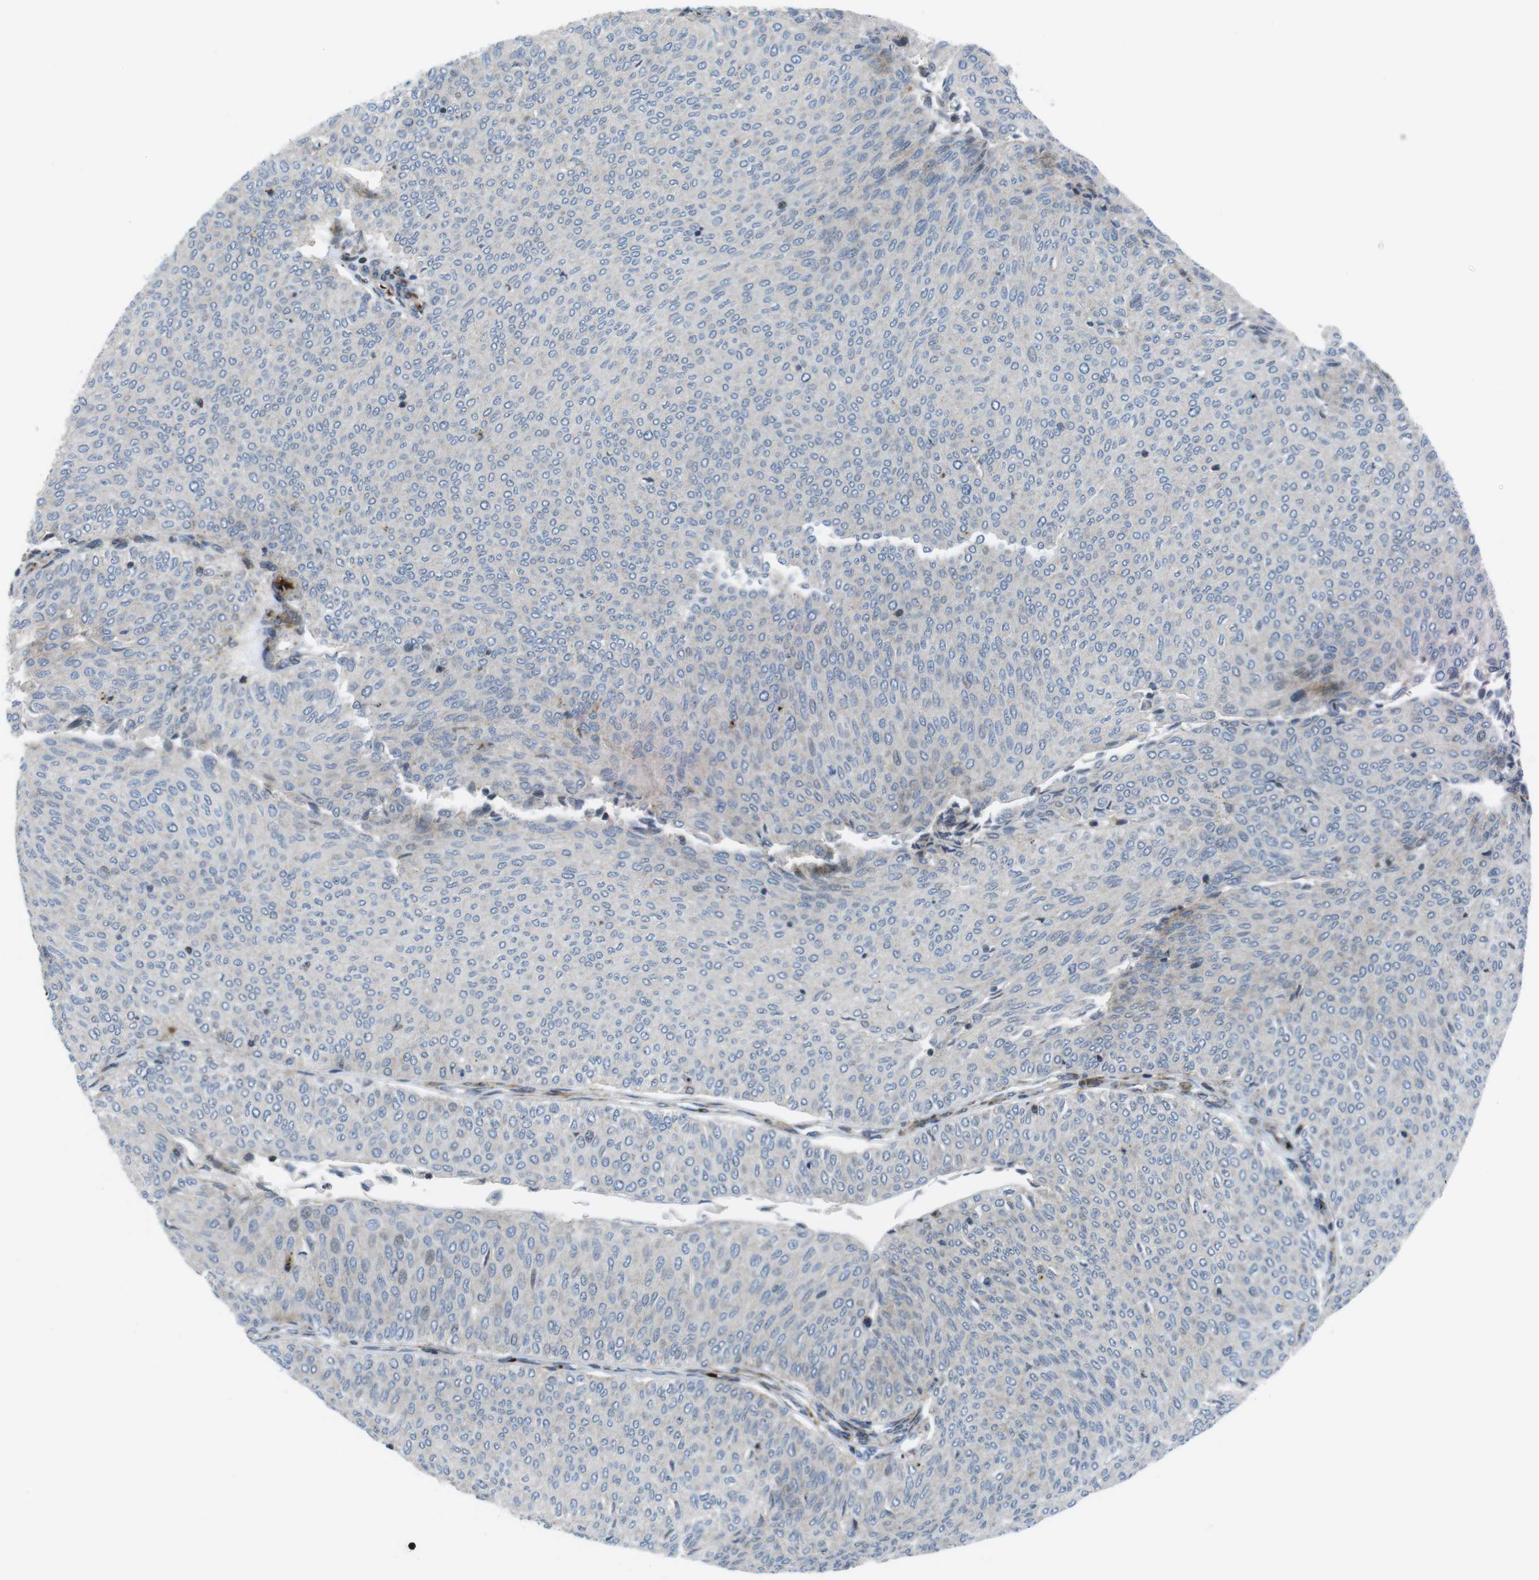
{"staining": {"intensity": "negative", "quantity": "none", "location": "none"}, "tissue": "urothelial cancer", "cell_type": "Tumor cells", "image_type": "cancer", "snomed": [{"axis": "morphology", "description": "Urothelial carcinoma, Low grade"}, {"axis": "topography", "description": "Urinary bladder"}], "caption": "This is an IHC image of human urothelial cancer. There is no expression in tumor cells.", "gene": "CUL7", "patient": {"sex": "male", "age": 78}}